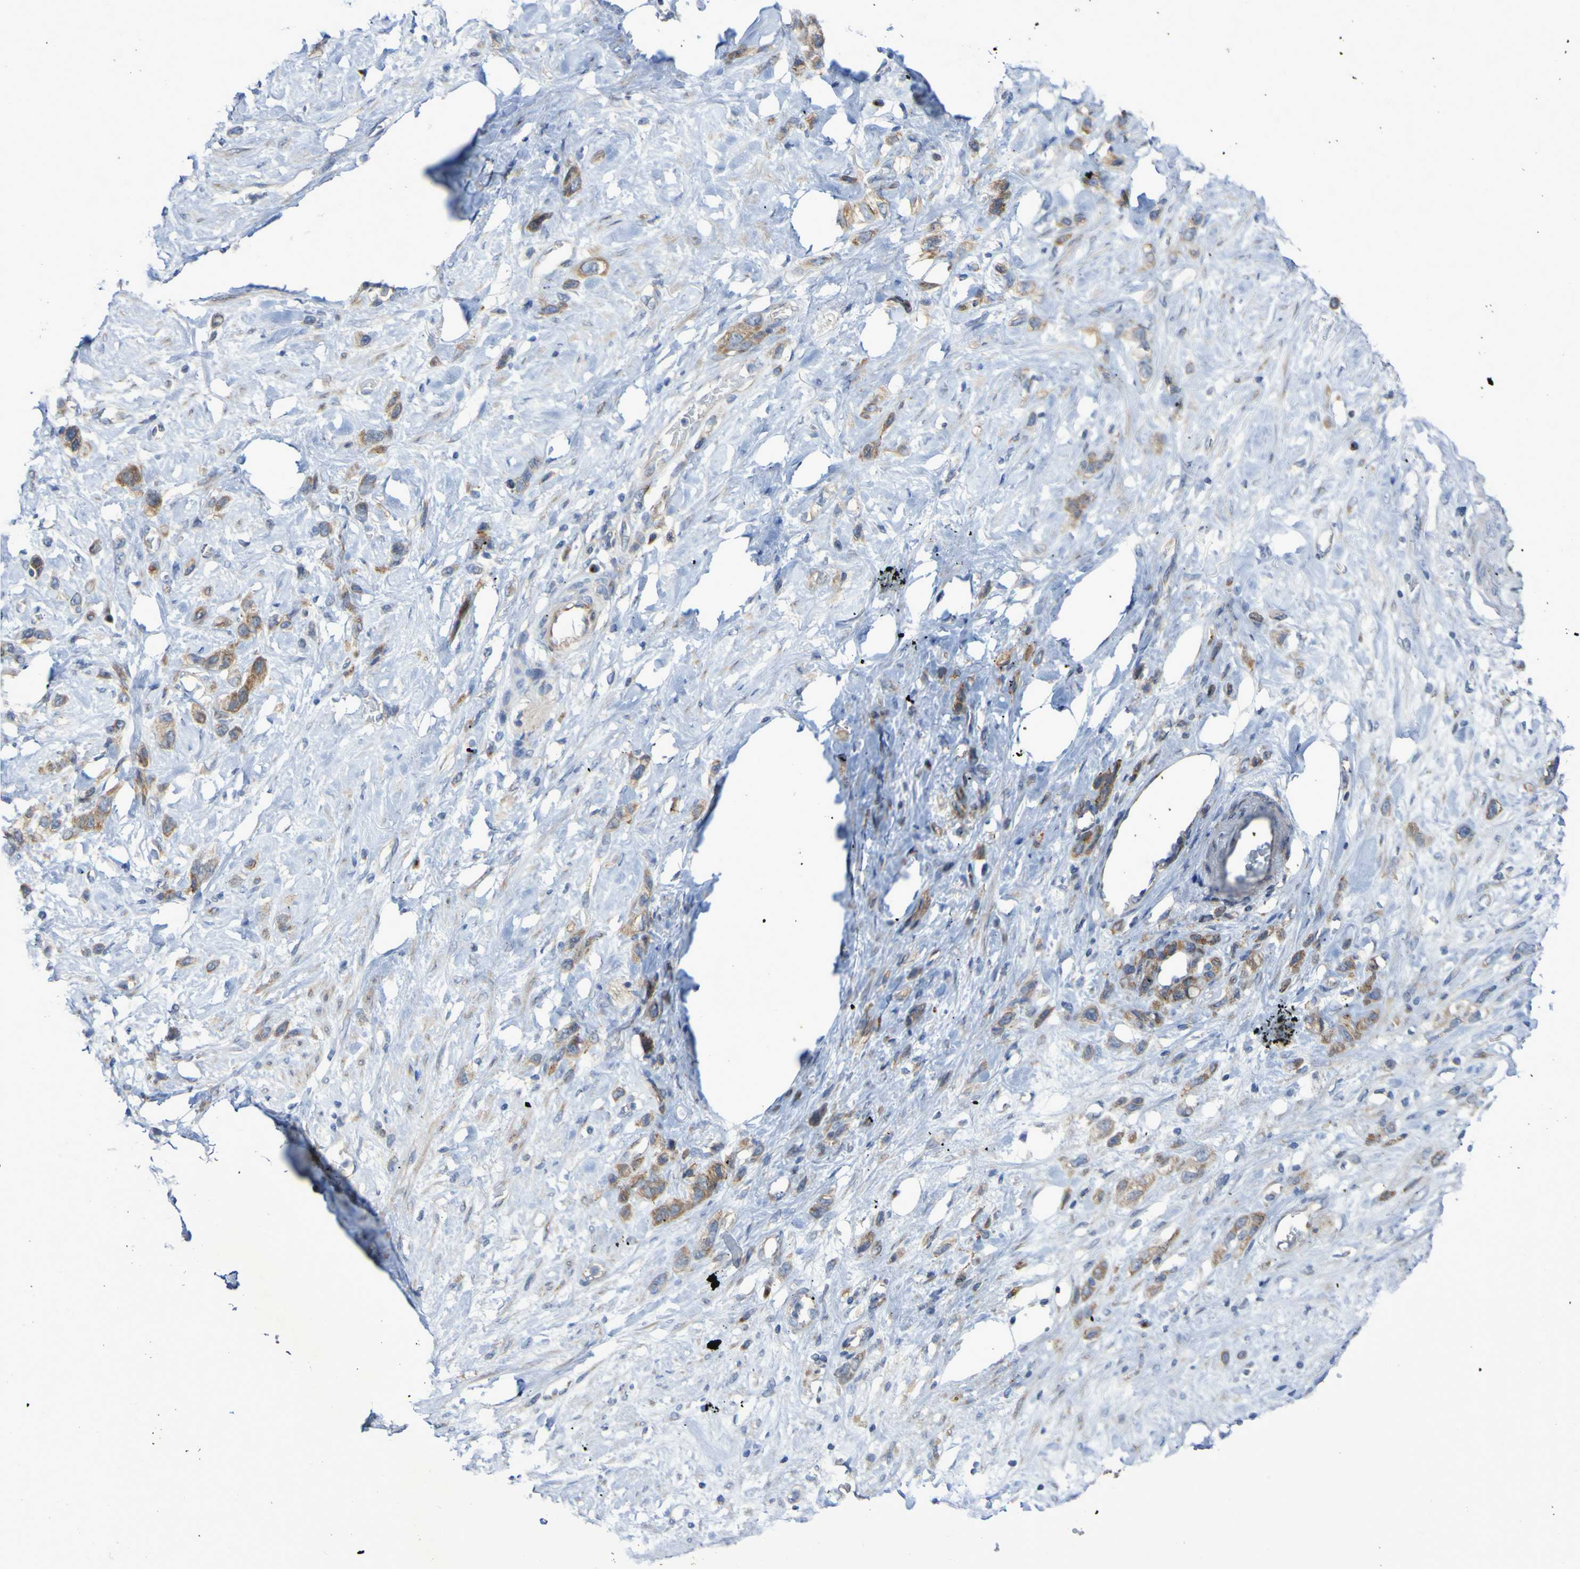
{"staining": {"intensity": "moderate", "quantity": ">75%", "location": "cytoplasmic/membranous"}, "tissue": "stomach cancer", "cell_type": "Tumor cells", "image_type": "cancer", "snomed": [{"axis": "morphology", "description": "Adenocarcinoma, NOS"}, {"axis": "morphology", "description": "Adenocarcinoma, High grade"}, {"axis": "topography", "description": "Stomach, upper"}, {"axis": "topography", "description": "Stomach, lower"}], "caption": "Human stomach adenocarcinoma stained with a protein marker demonstrates moderate staining in tumor cells.", "gene": "LMBRD2", "patient": {"sex": "female", "age": 65}}